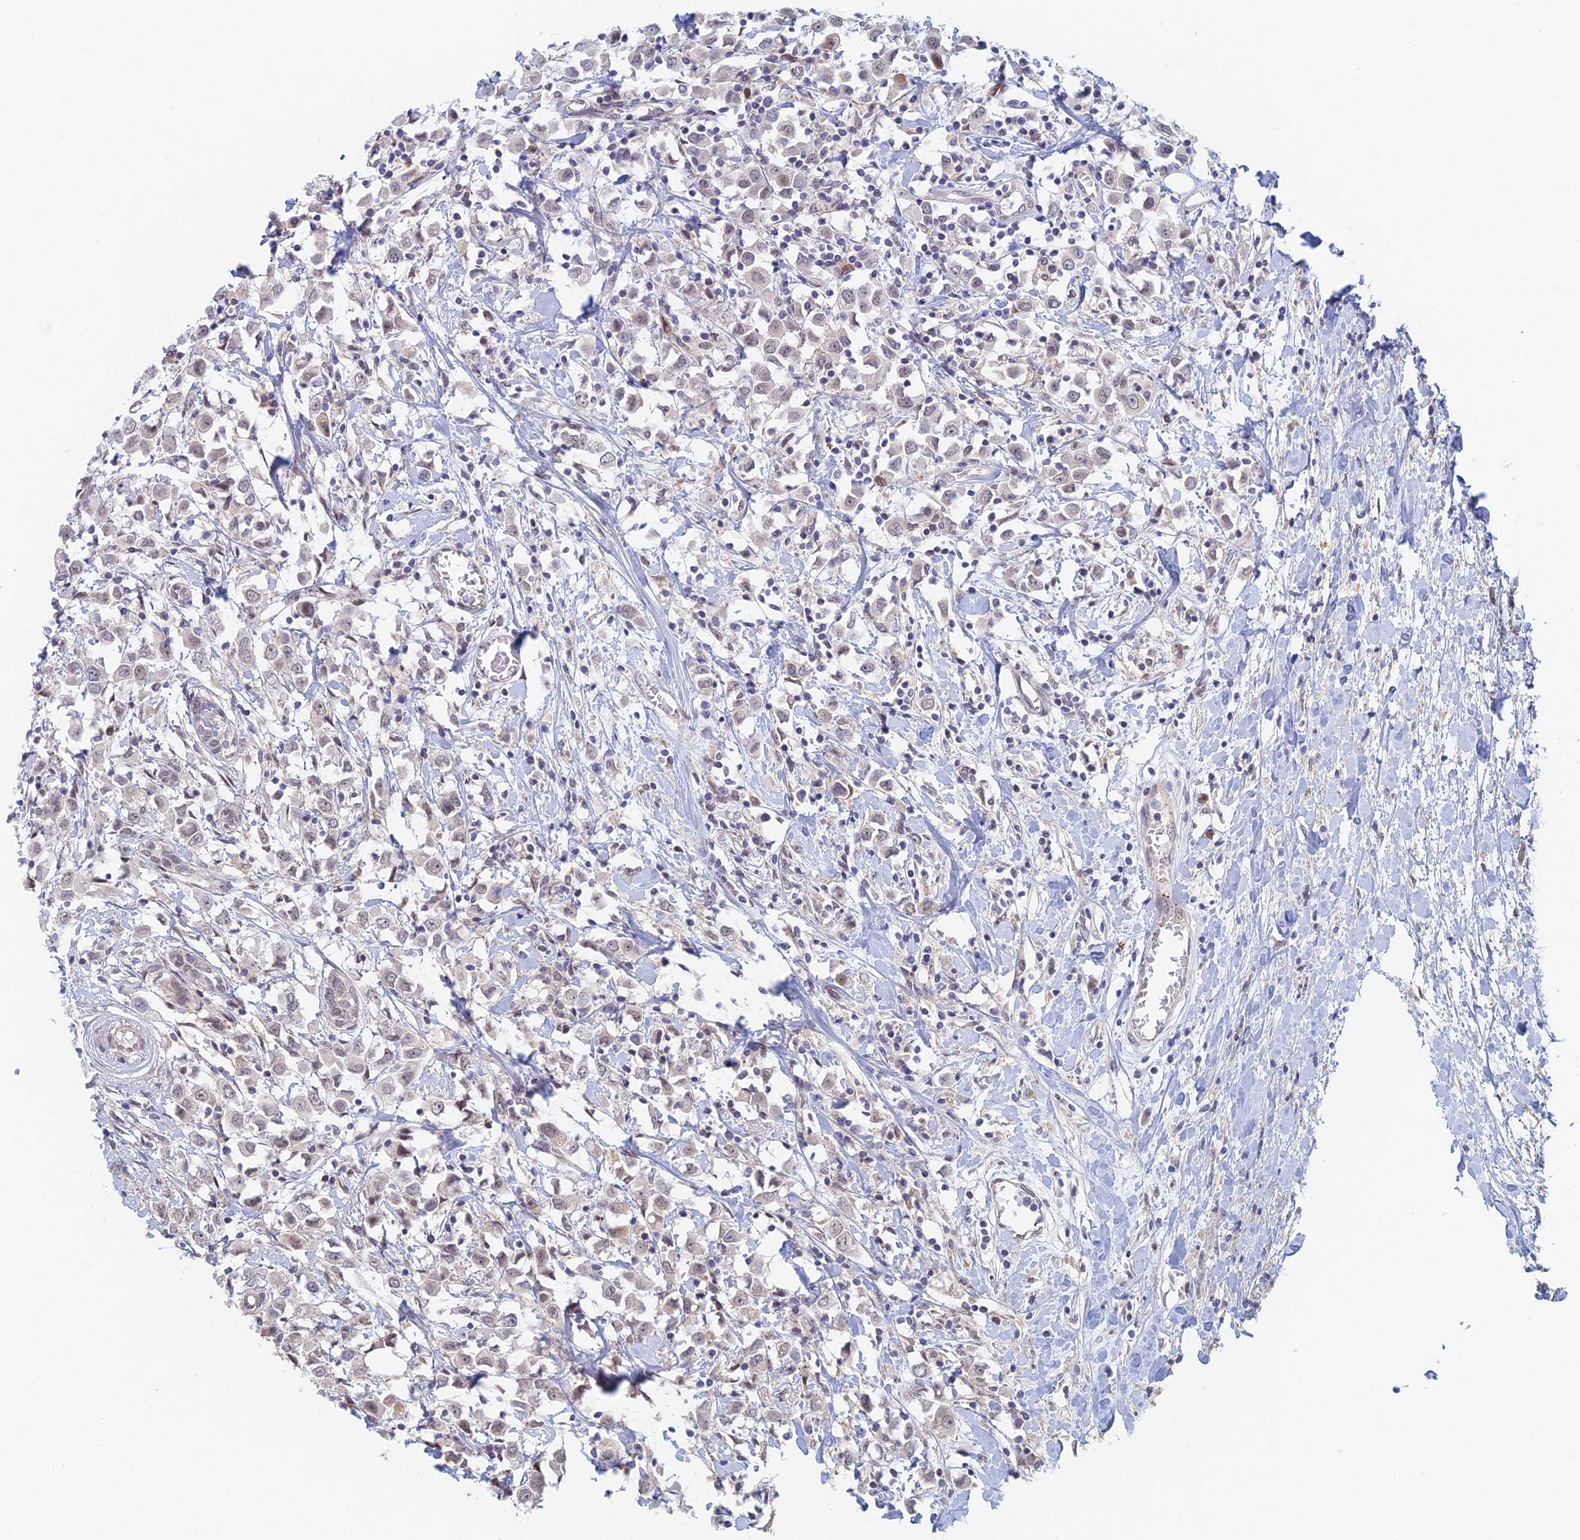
{"staining": {"intensity": "weak", "quantity": "25%-75%", "location": "nuclear"}, "tissue": "breast cancer", "cell_type": "Tumor cells", "image_type": "cancer", "snomed": [{"axis": "morphology", "description": "Duct carcinoma"}, {"axis": "topography", "description": "Breast"}], "caption": "Brown immunohistochemical staining in breast cancer (infiltrating ductal carcinoma) displays weak nuclear staining in about 25%-75% of tumor cells. (IHC, brightfield microscopy, high magnification).", "gene": "ZUP1", "patient": {"sex": "female", "age": 61}}